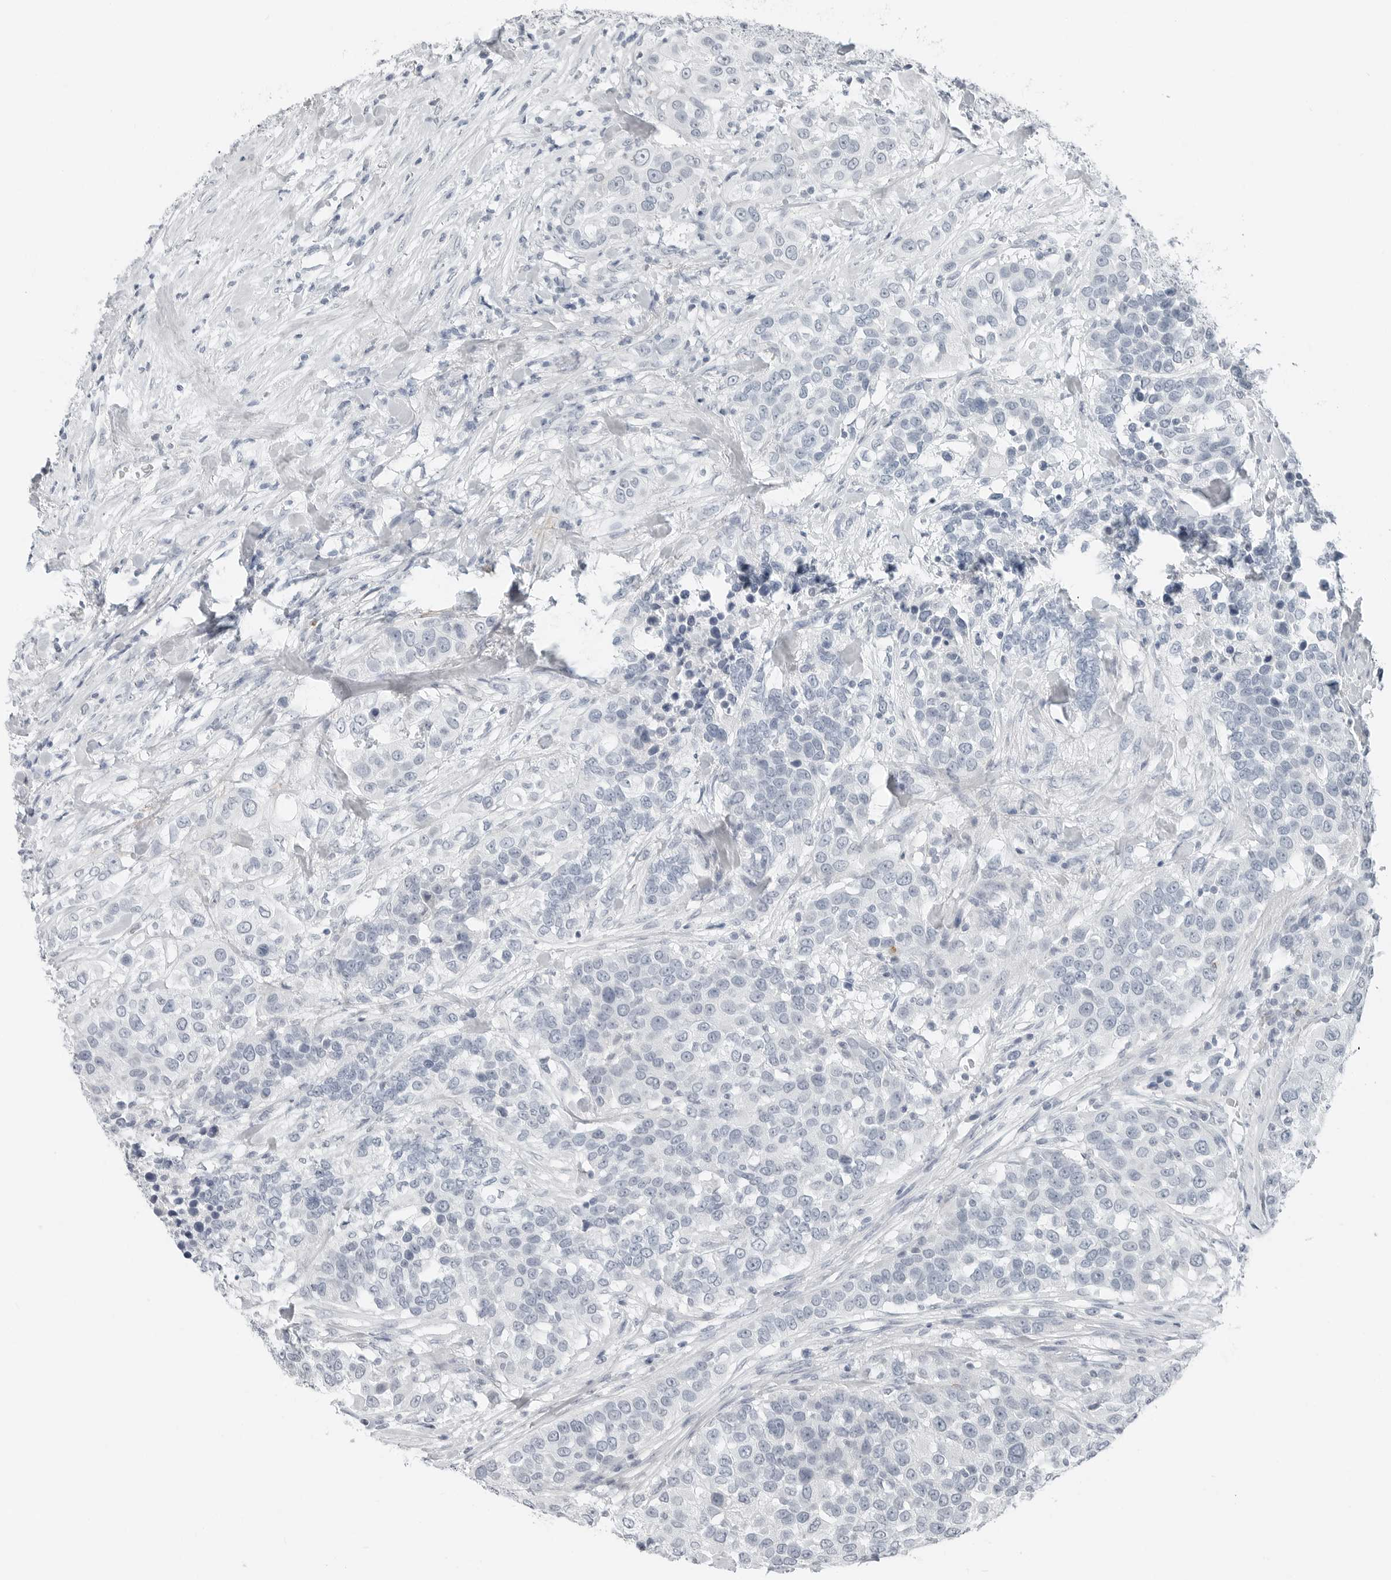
{"staining": {"intensity": "negative", "quantity": "none", "location": "none"}, "tissue": "urothelial cancer", "cell_type": "Tumor cells", "image_type": "cancer", "snomed": [{"axis": "morphology", "description": "Urothelial carcinoma, High grade"}, {"axis": "topography", "description": "Urinary bladder"}], "caption": "High magnification brightfield microscopy of urothelial cancer stained with DAB (3,3'-diaminobenzidine) (brown) and counterstained with hematoxylin (blue): tumor cells show no significant positivity.", "gene": "XIRP1", "patient": {"sex": "female", "age": 80}}